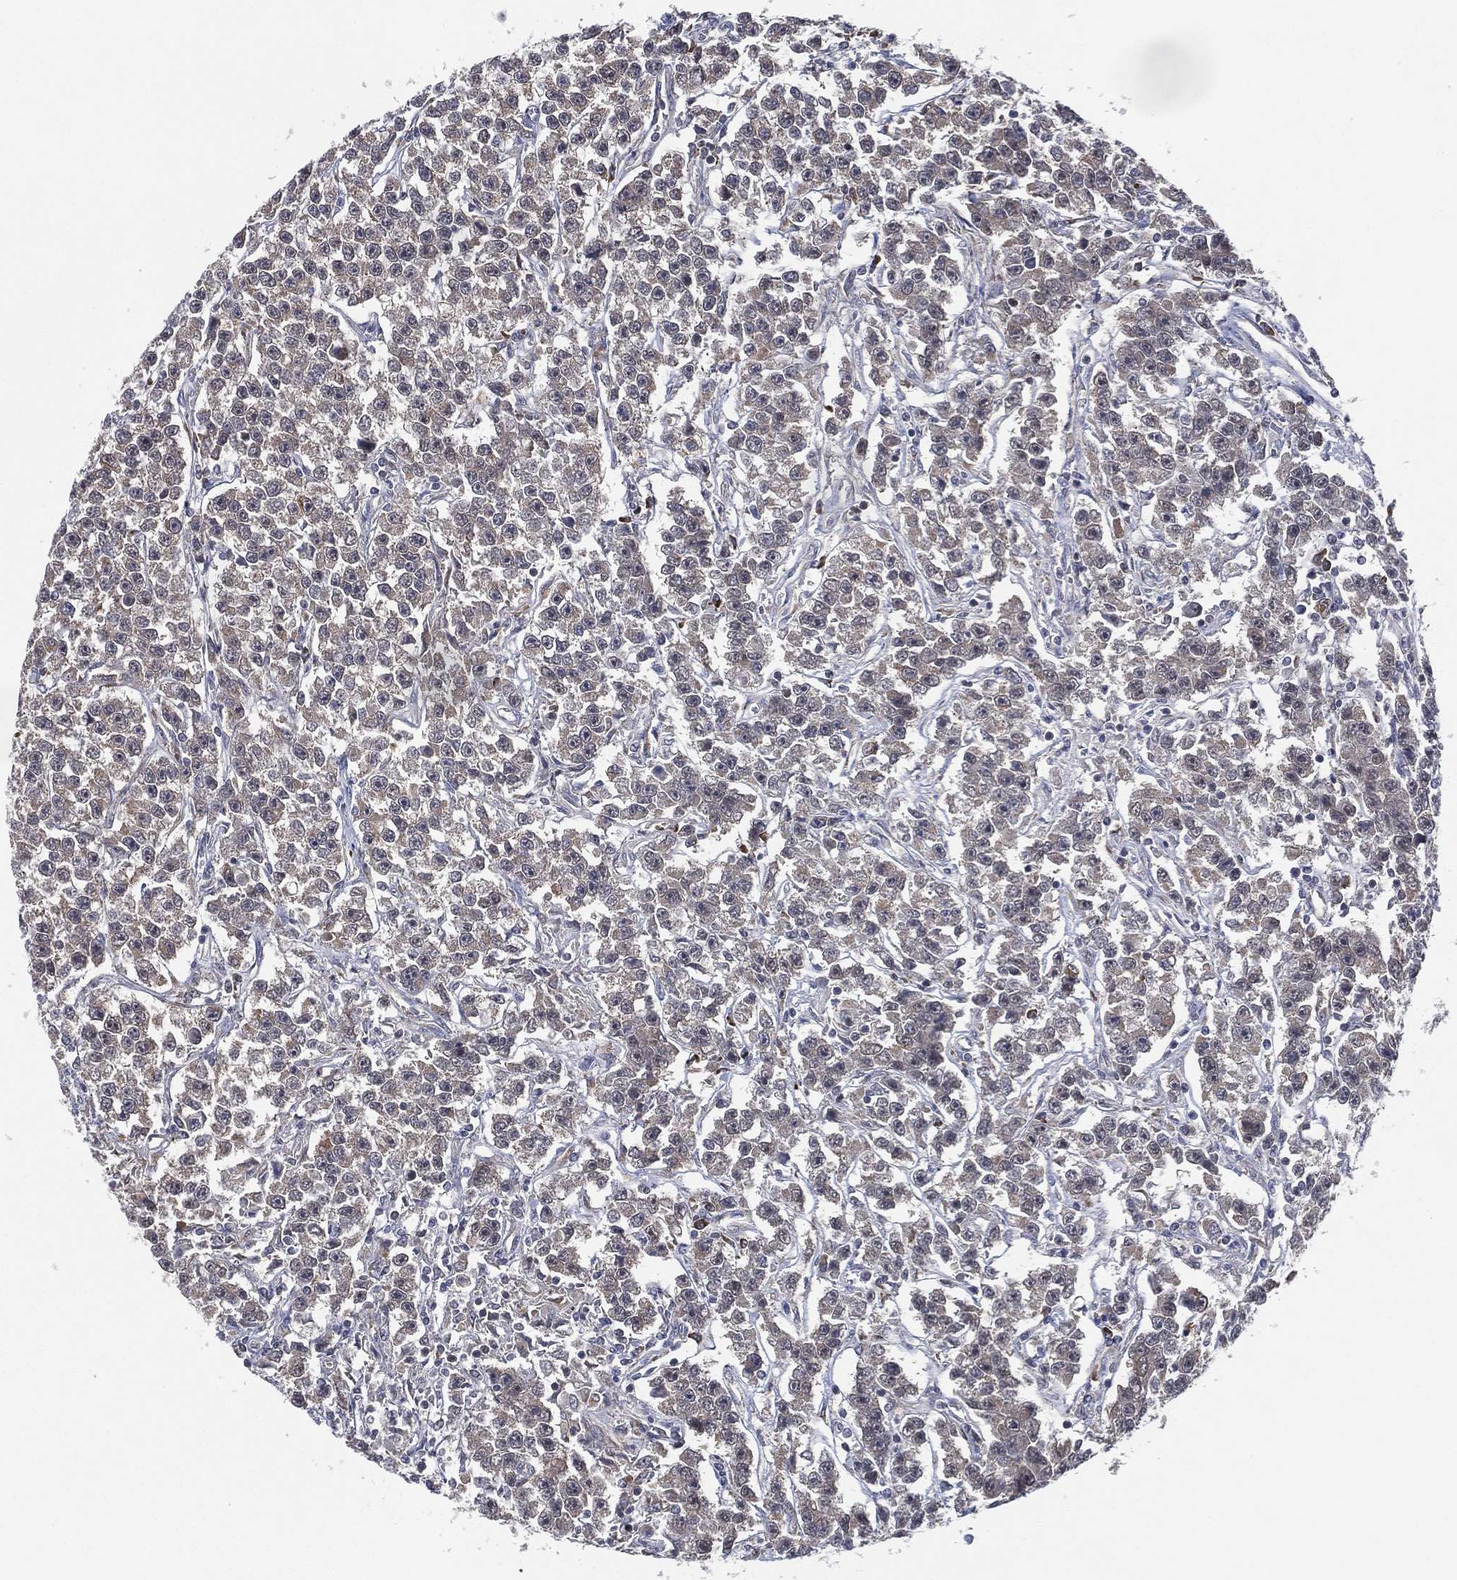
{"staining": {"intensity": "negative", "quantity": "none", "location": "none"}, "tissue": "testis cancer", "cell_type": "Tumor cells", "image_type": "cancer", "snomed": [{"axis": "morphology", "description": "Seminoma, NOS"}, {"axis": "topography", "description": "Testis"}], "caption": "Histopathology image shows no significant protein expression in tumor cells of testis cancer (seminoma).", "gene": "FAM104A", "patient": {"sex": "male", "age": 59}}